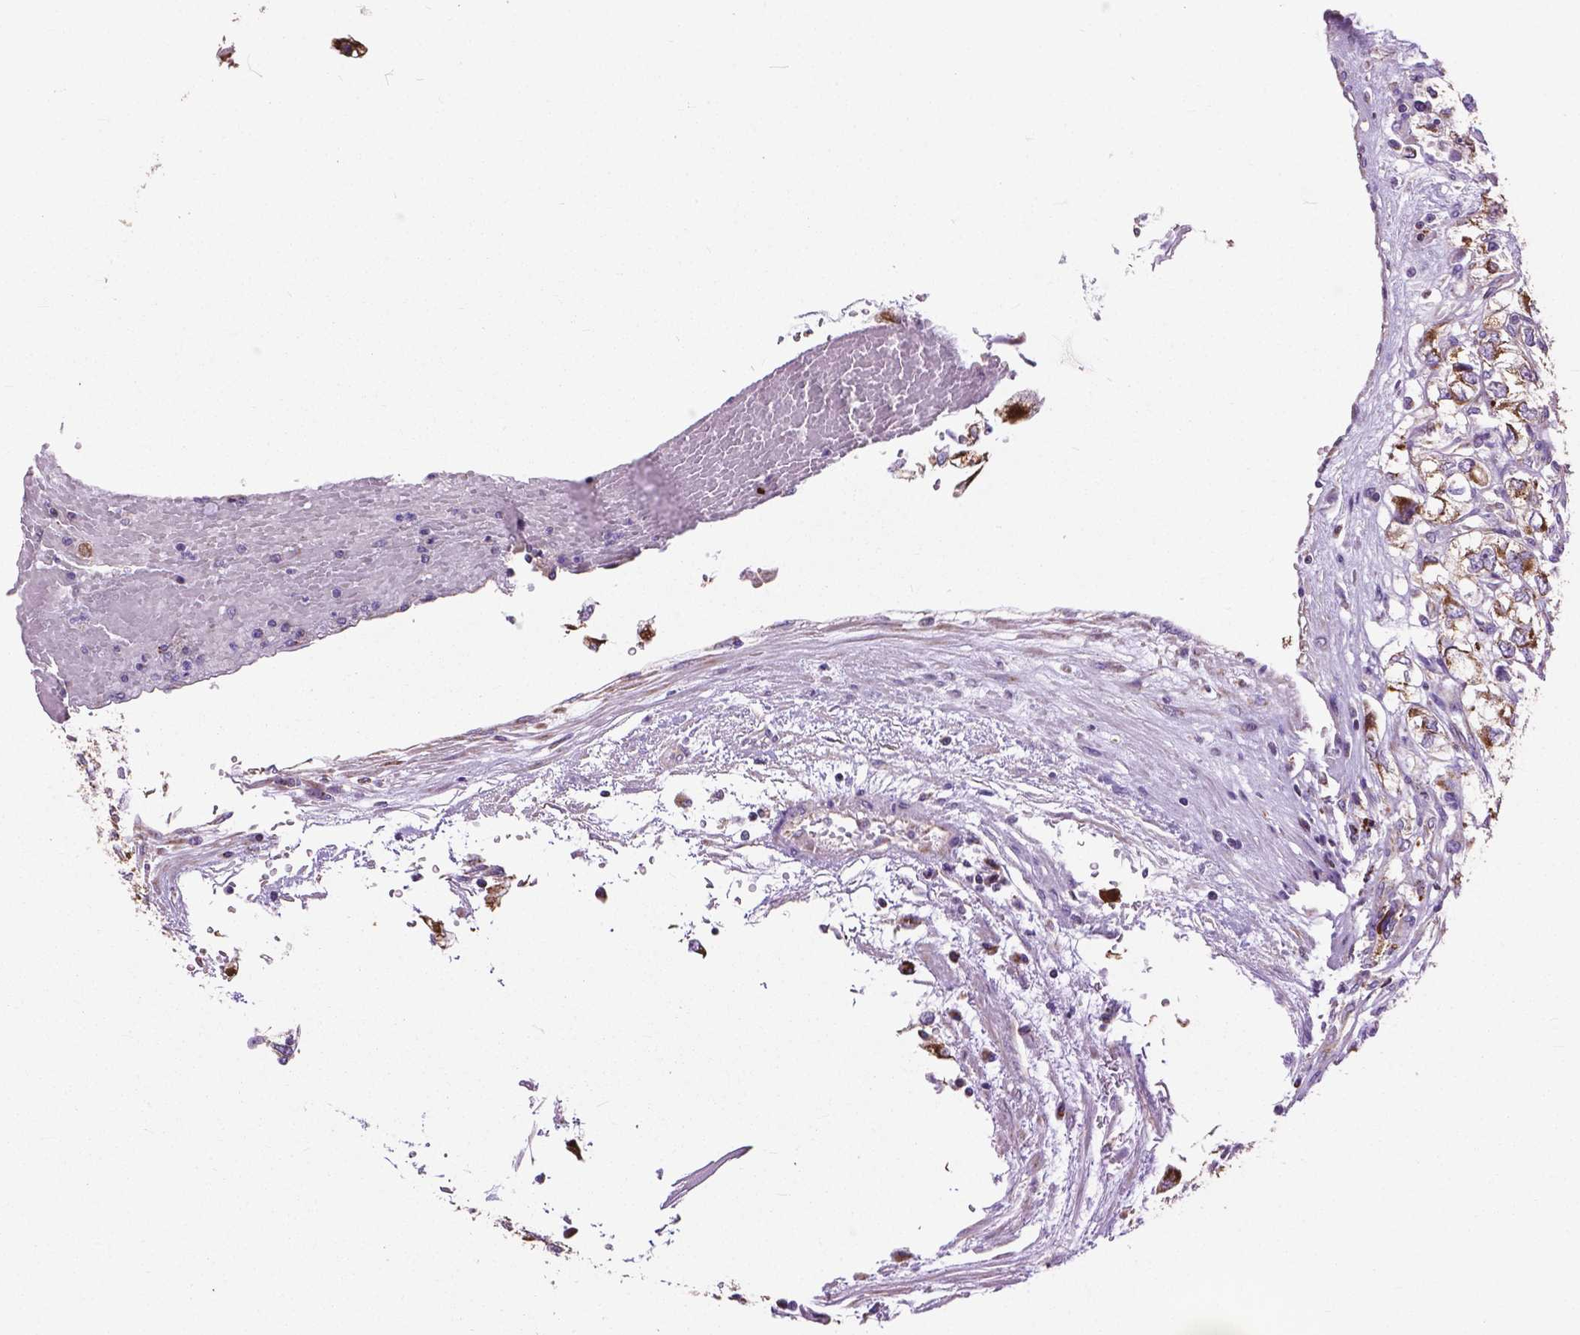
{"staining": {"intensity": "moderate", "quantity": ">75%", "location": "cytoplasmic/membranous"}, "tissue": "renal cancer", "cell_type": "Tumor cells", "image_type": "cancer", "snomed": [{"axis": "morphology", "description": "Adenocarcinoma, NOS"}, {"axis": "topography", "description": "Kidney"}], "caption": "Immunohistochemistry (DAB) staining of renal cancer exhibits moderate cytoplasmic/membranous protein positivity in about >75% of tumor cells.", "gene": "VDAC1", "patient": {"sex": "female", "age": 59}}